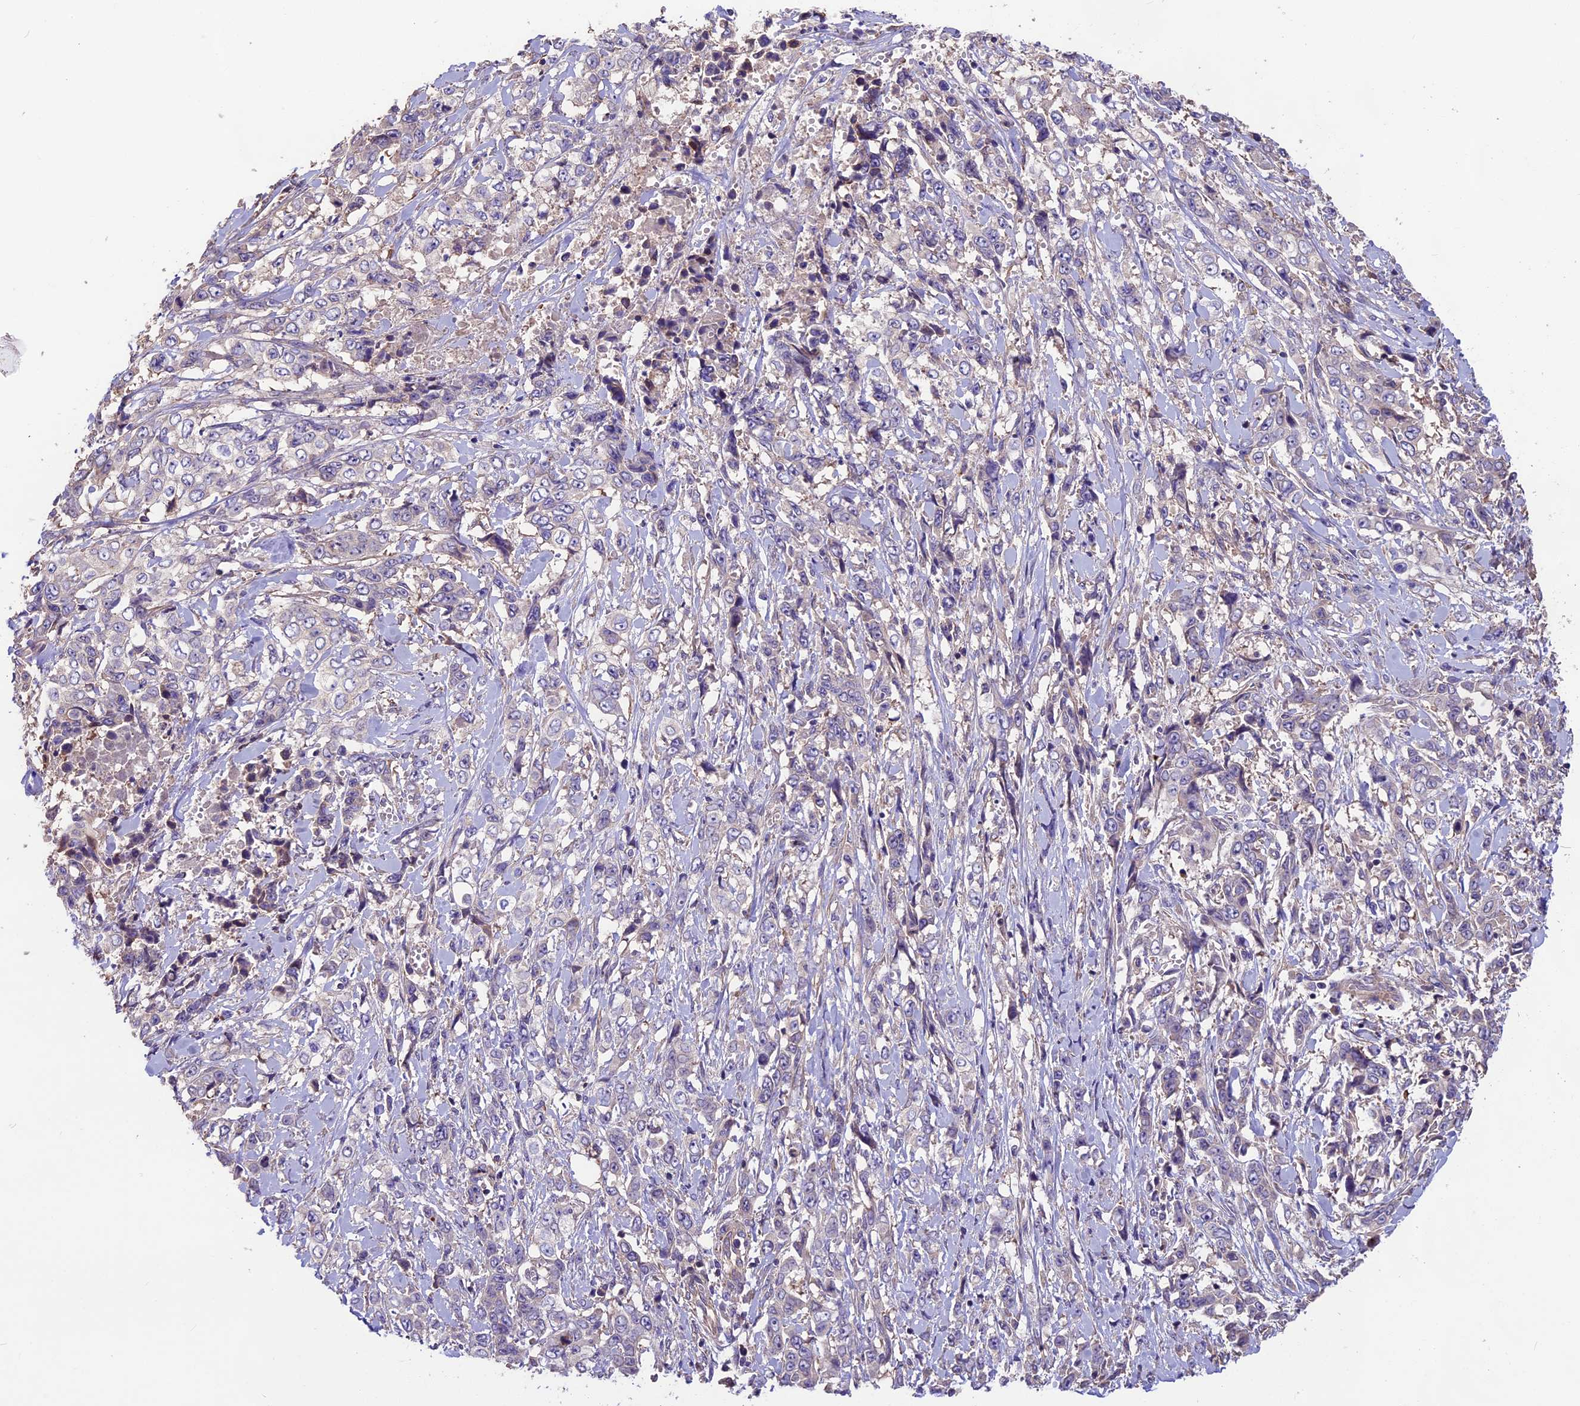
{"staining": {"intensity": "negative", "quantity": "none", "location": "none"}, "tissue": "stomach cancer", "cell_type": "Tumor cells", "image_type": "cancer", "snomed": [{"axis": "morphology", "description": "Adenocarcinoma, NOS"}, {"axis": "topography", "description": "Stomach, upper"}], "caption": "Stomach adenocarcinoma was stained to show a protein in brown. There is no significant expression in tumor cells.", "gene": "ANO3", "patient": {"sex": "male", "age": 62}}